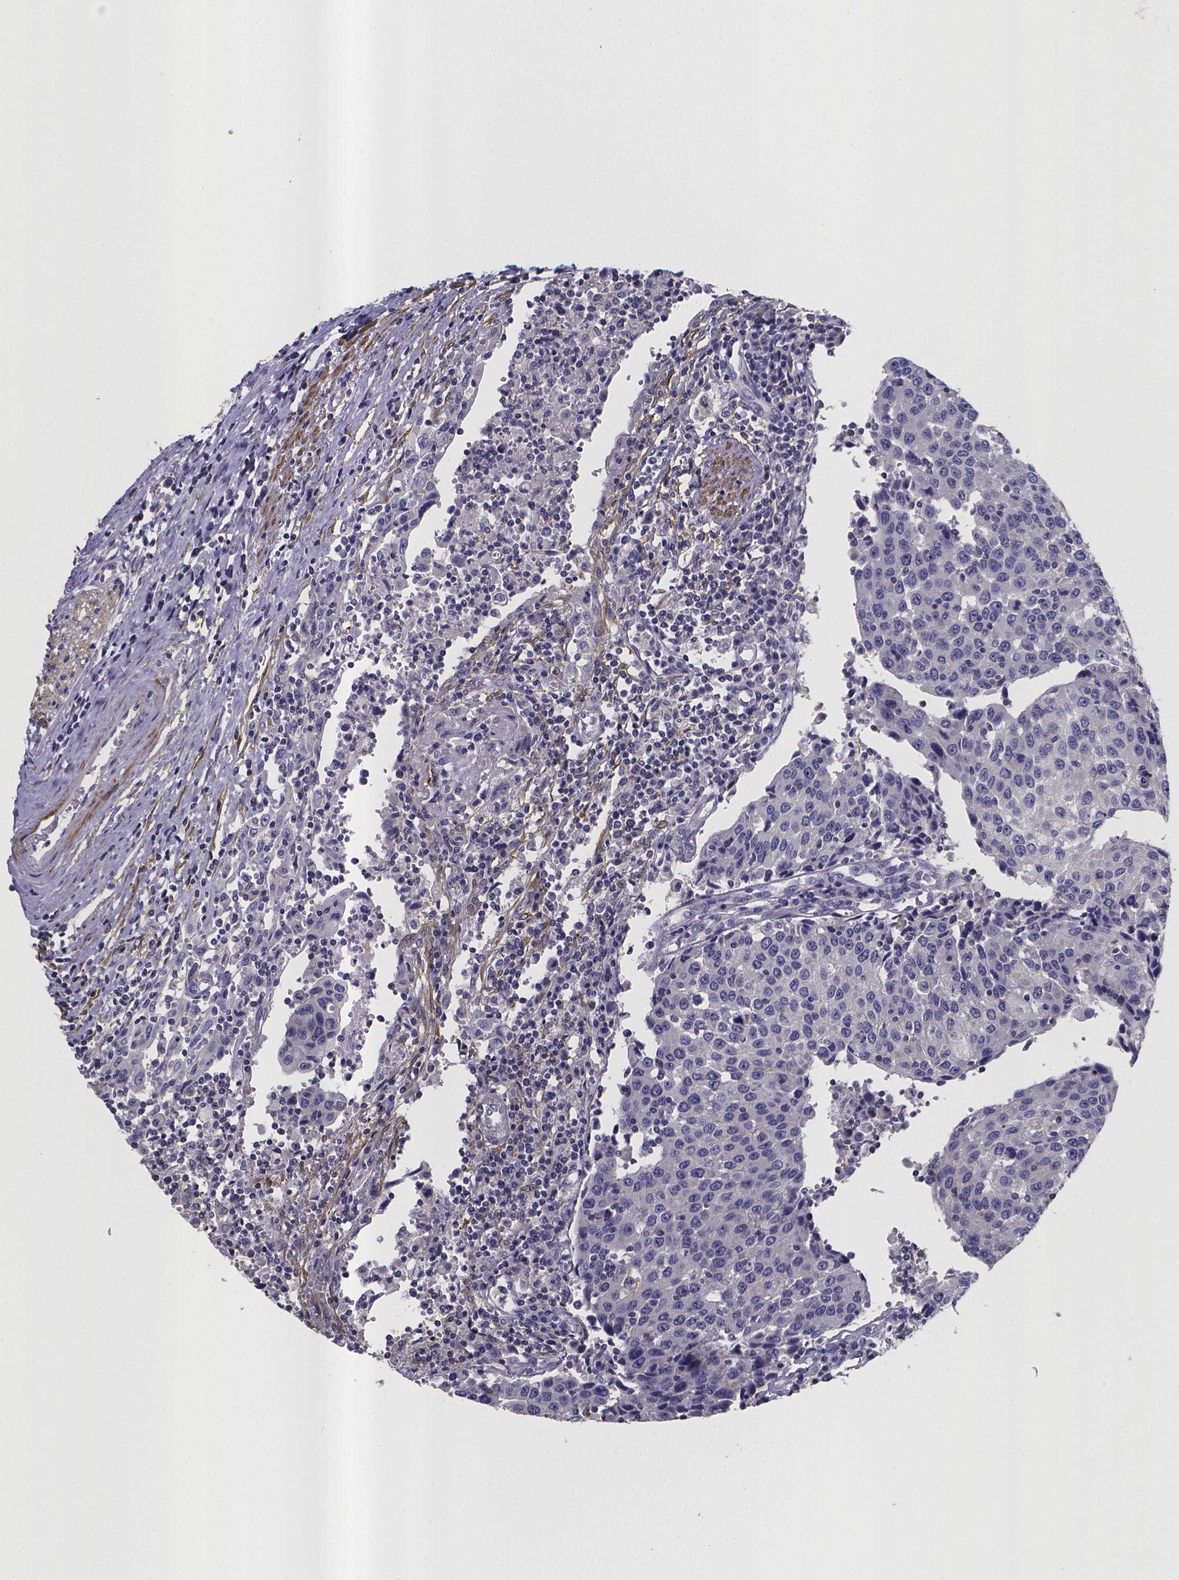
{"staining": {"intensity": "negative", "quantity": "none", "location": "none"}, "tissue": "urothelial cancer", "cell_type": "Tumor cells", "image_type": "cancer", "snomed": [{"axis": "morphology", "description": "Urothelial carcinoma, High grade"}, {"axis": "topography", "description": "Urinary bladder"}], "caption": "The micrograph exhibits no significant expression in tumor cells of urothelial cancer. Nuclei are stained in blue.", "gene": "RERG", "patient": {"sex": "female", "age": 85}}